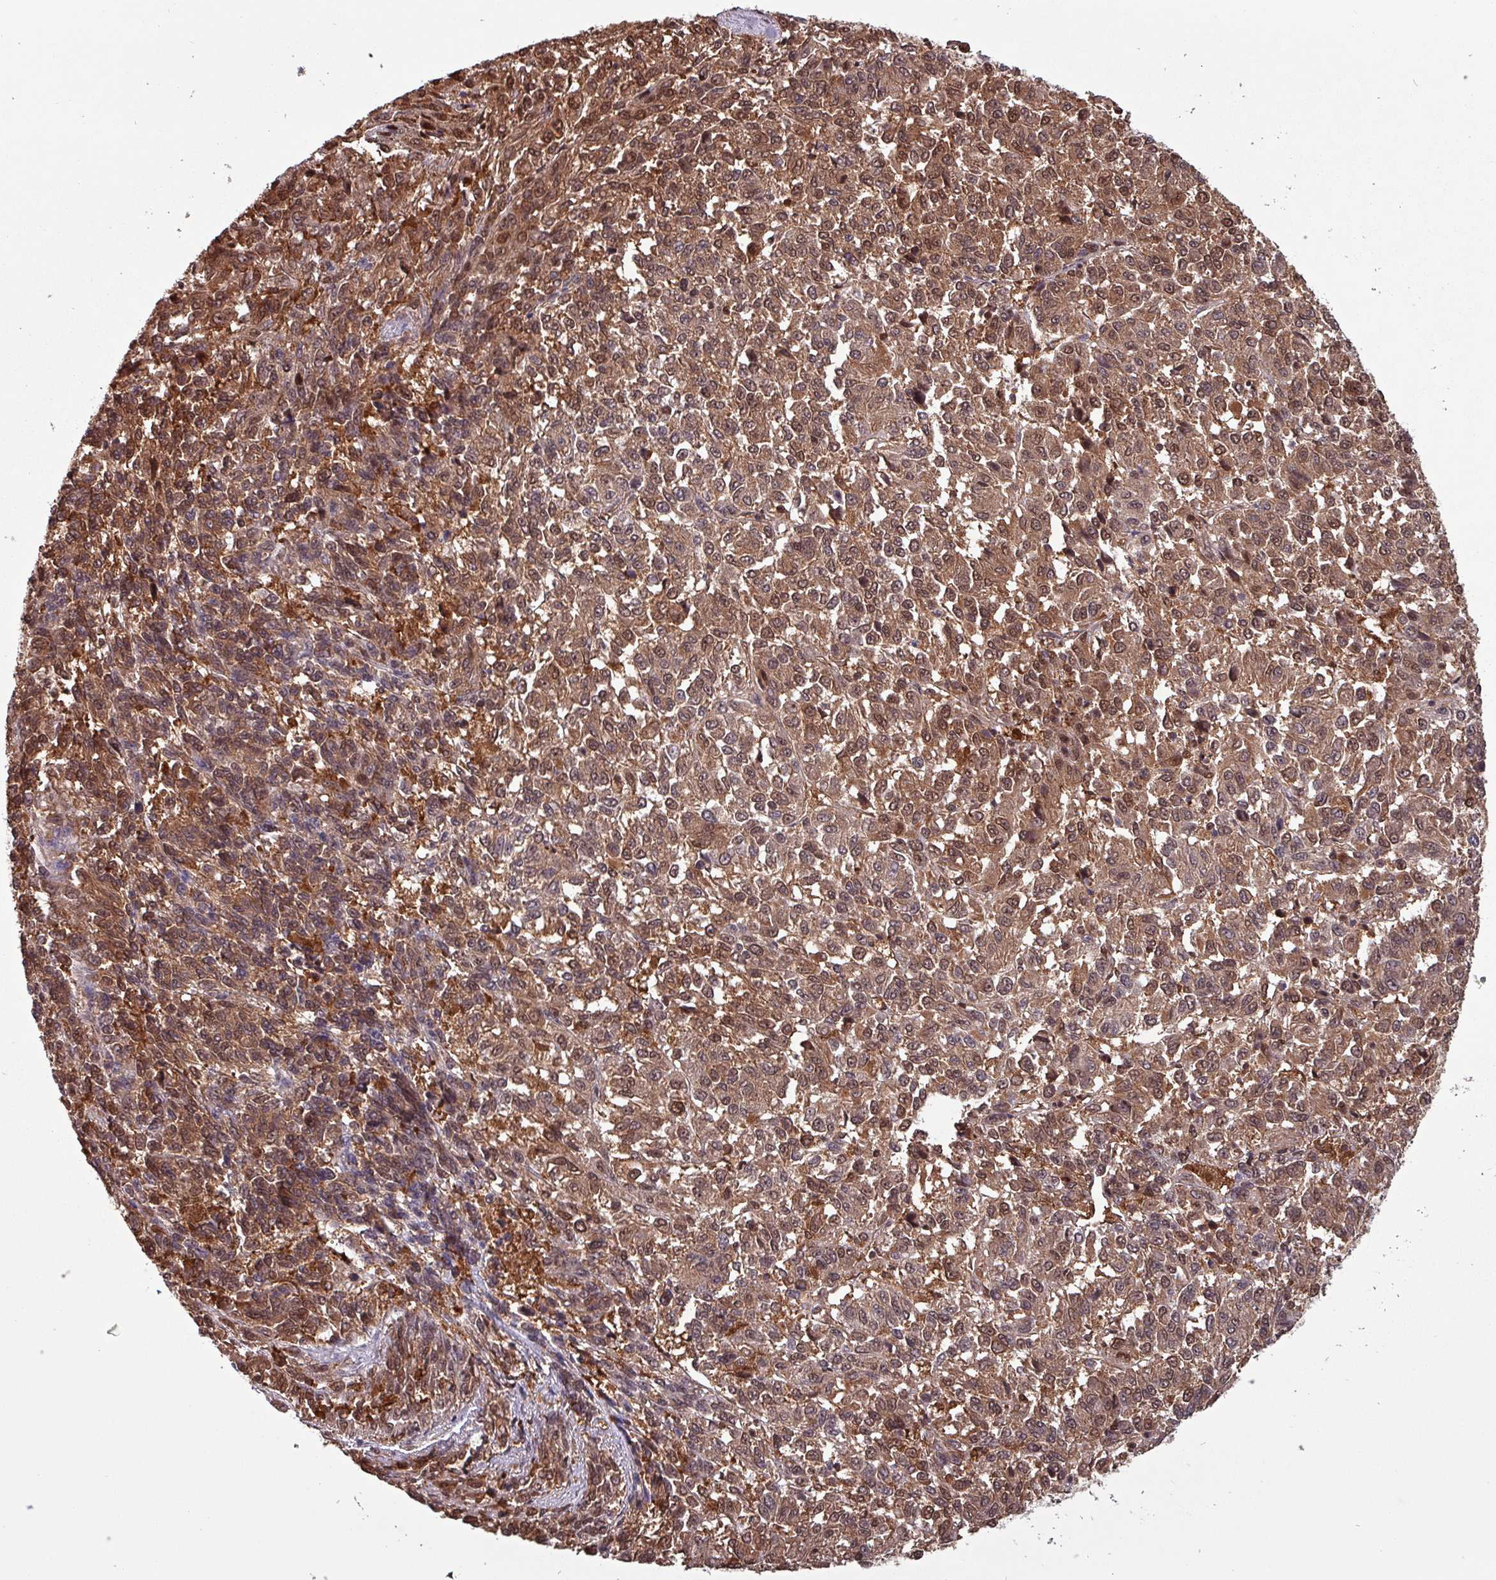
{"staining": {"intensity": "moderate", "quantity": ">75%", "location": "cytoplasmic/membranous,nuclear"}, "tissue": "melanoma", "cell_type": "Tumor cells", "image_type": "cancer", "snomed": [{"axis": "morphology", "description": "Malignant melanoma, Metastatic site"}, {"axis": "topography", "description": "Lung"}], "caption": "Immunohistochemical staining of human malignant melanoma (metastatic site) exhibits moderate cytoplasmic/membranous and nuclear protein expression in approximately >75% of tumor cells. Nuclei are stained in blue.", "gene": "PSMB8", "patient": {"sex": "male", "age": 64}}